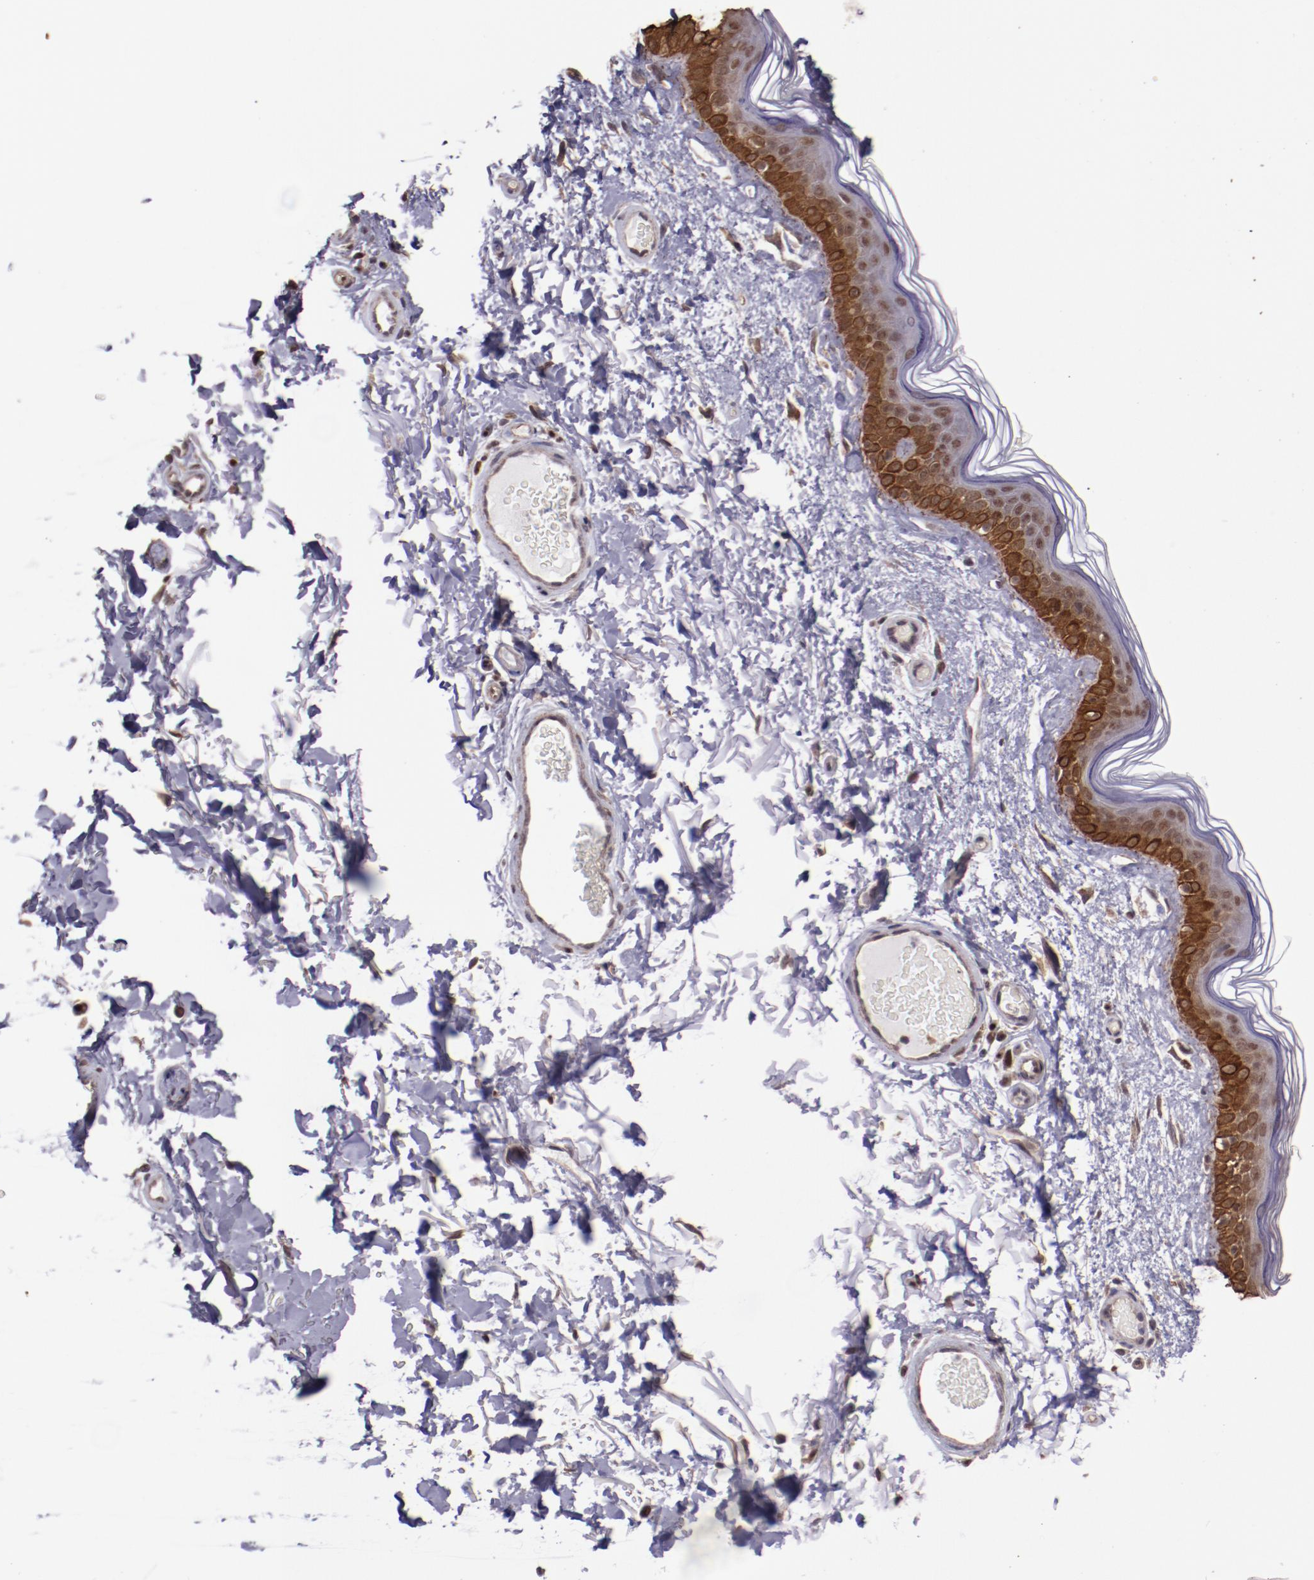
{"staining": {"intensity": "moderate", "quantity": ">75%", "location": "cytoplasmic/membranous"}, "tissue": "skin", "cell_type": "Fibroblasts", "image_type": "normal", "snomed": [{"axis": "morphology", "description": "Normal tissue, NOS"}, {"axis": "topography", "description": "Skin"}], "caption": "Protein analysis of benign skin reveals moderate cytoplasmic/membranous expression in about >75% of fibroblasts.", "gene": "ELF1", "patient": {"sex": "male", "age": 63}}